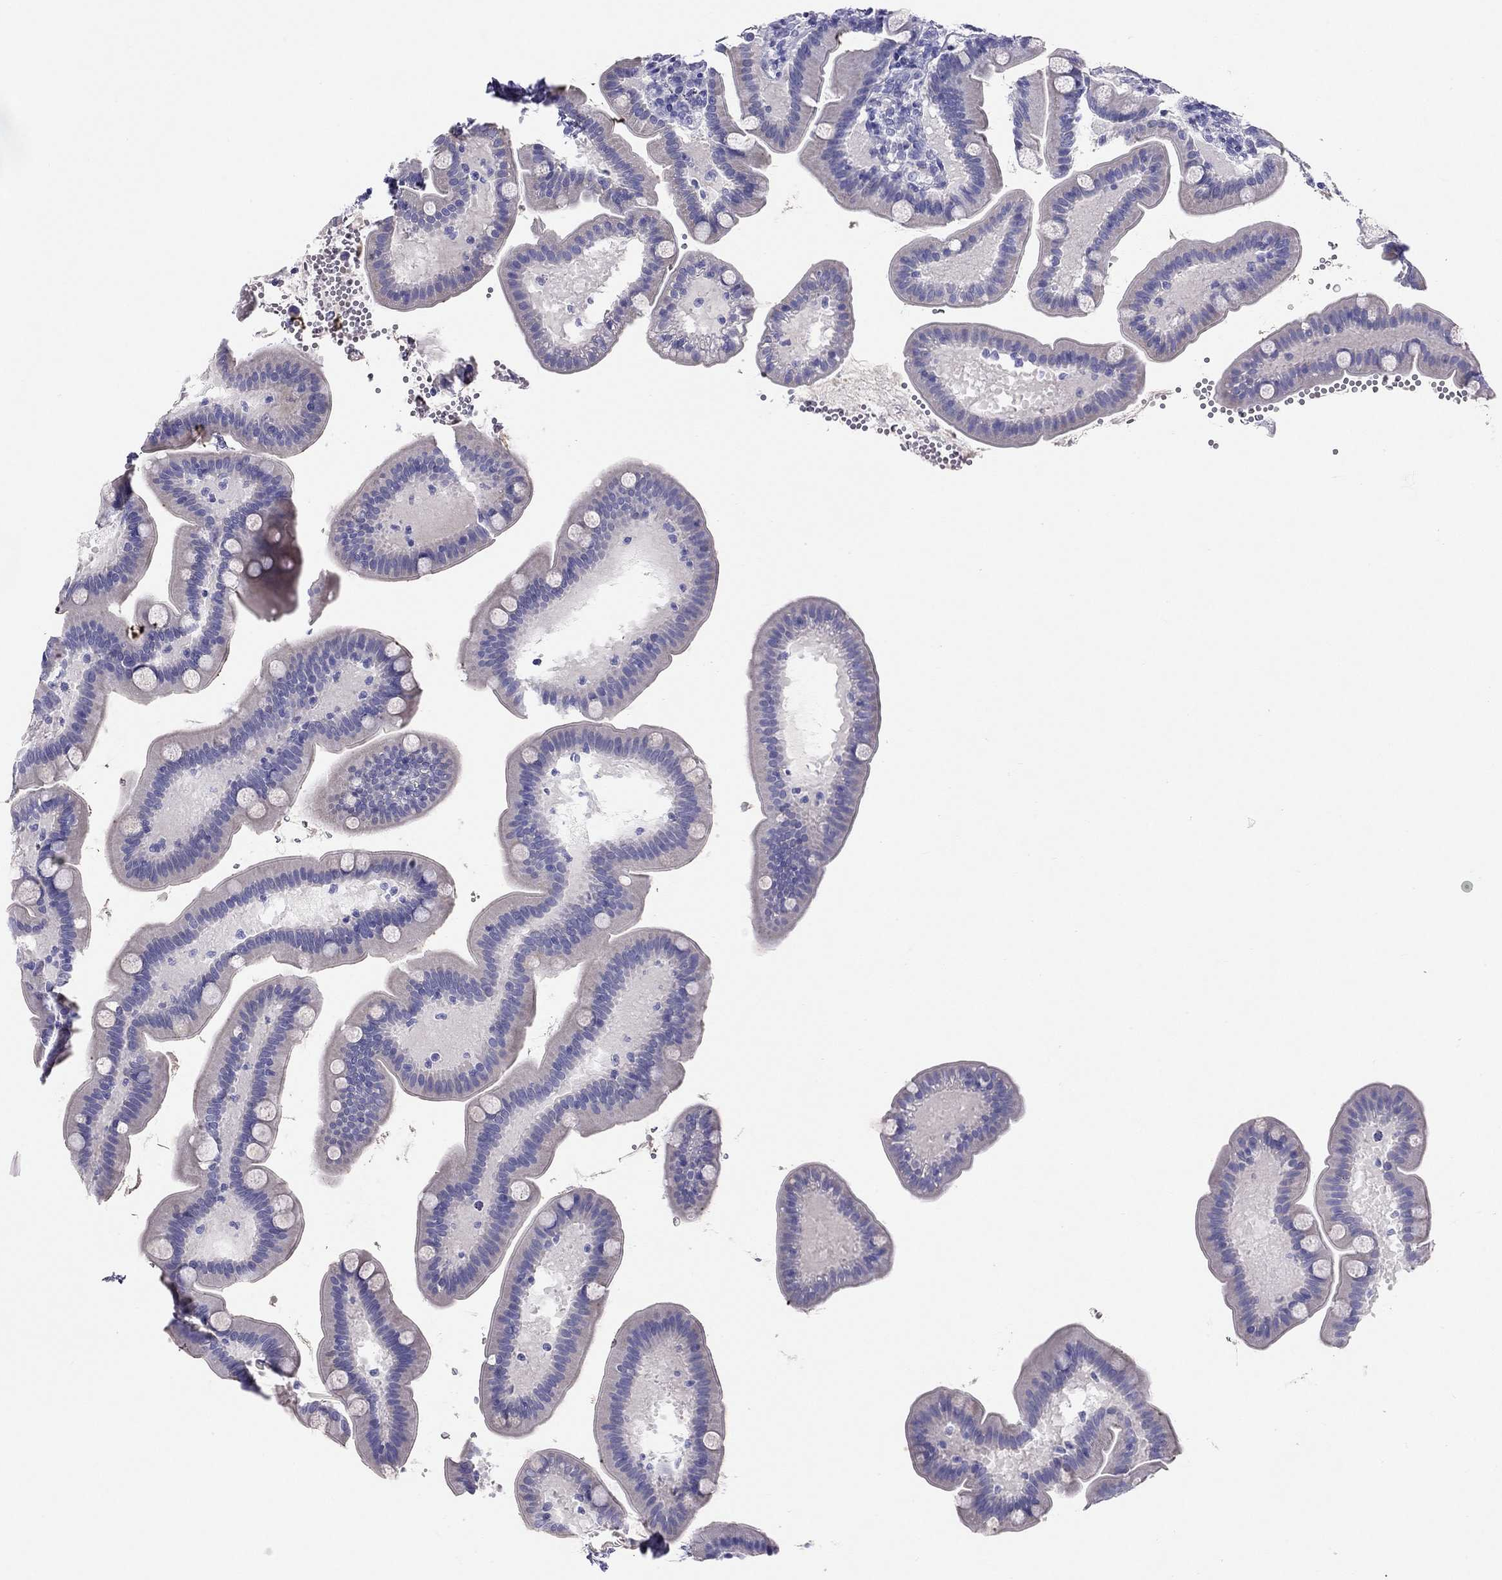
{"staining": {"intensity": "negative", "quantity": "none", "location": "none"}, "tissue": "small intestine", "cell_type": "Glandular cells", "image_type": "normal", "snomed": [{"axis": "morphology", "description": "Normal tissue, NOS"}, {"axis": "topography", "description": "Small intestine"}], "caption": "Glandular cells show no significant expression in benign small intestine. (DAB (3,3'-diaminobenzidine) immunohistochemistry (IHC) with hematoxylin counter stain).", "gene": "LRIT2", "patient": {"sex": "male", "age": 66}}